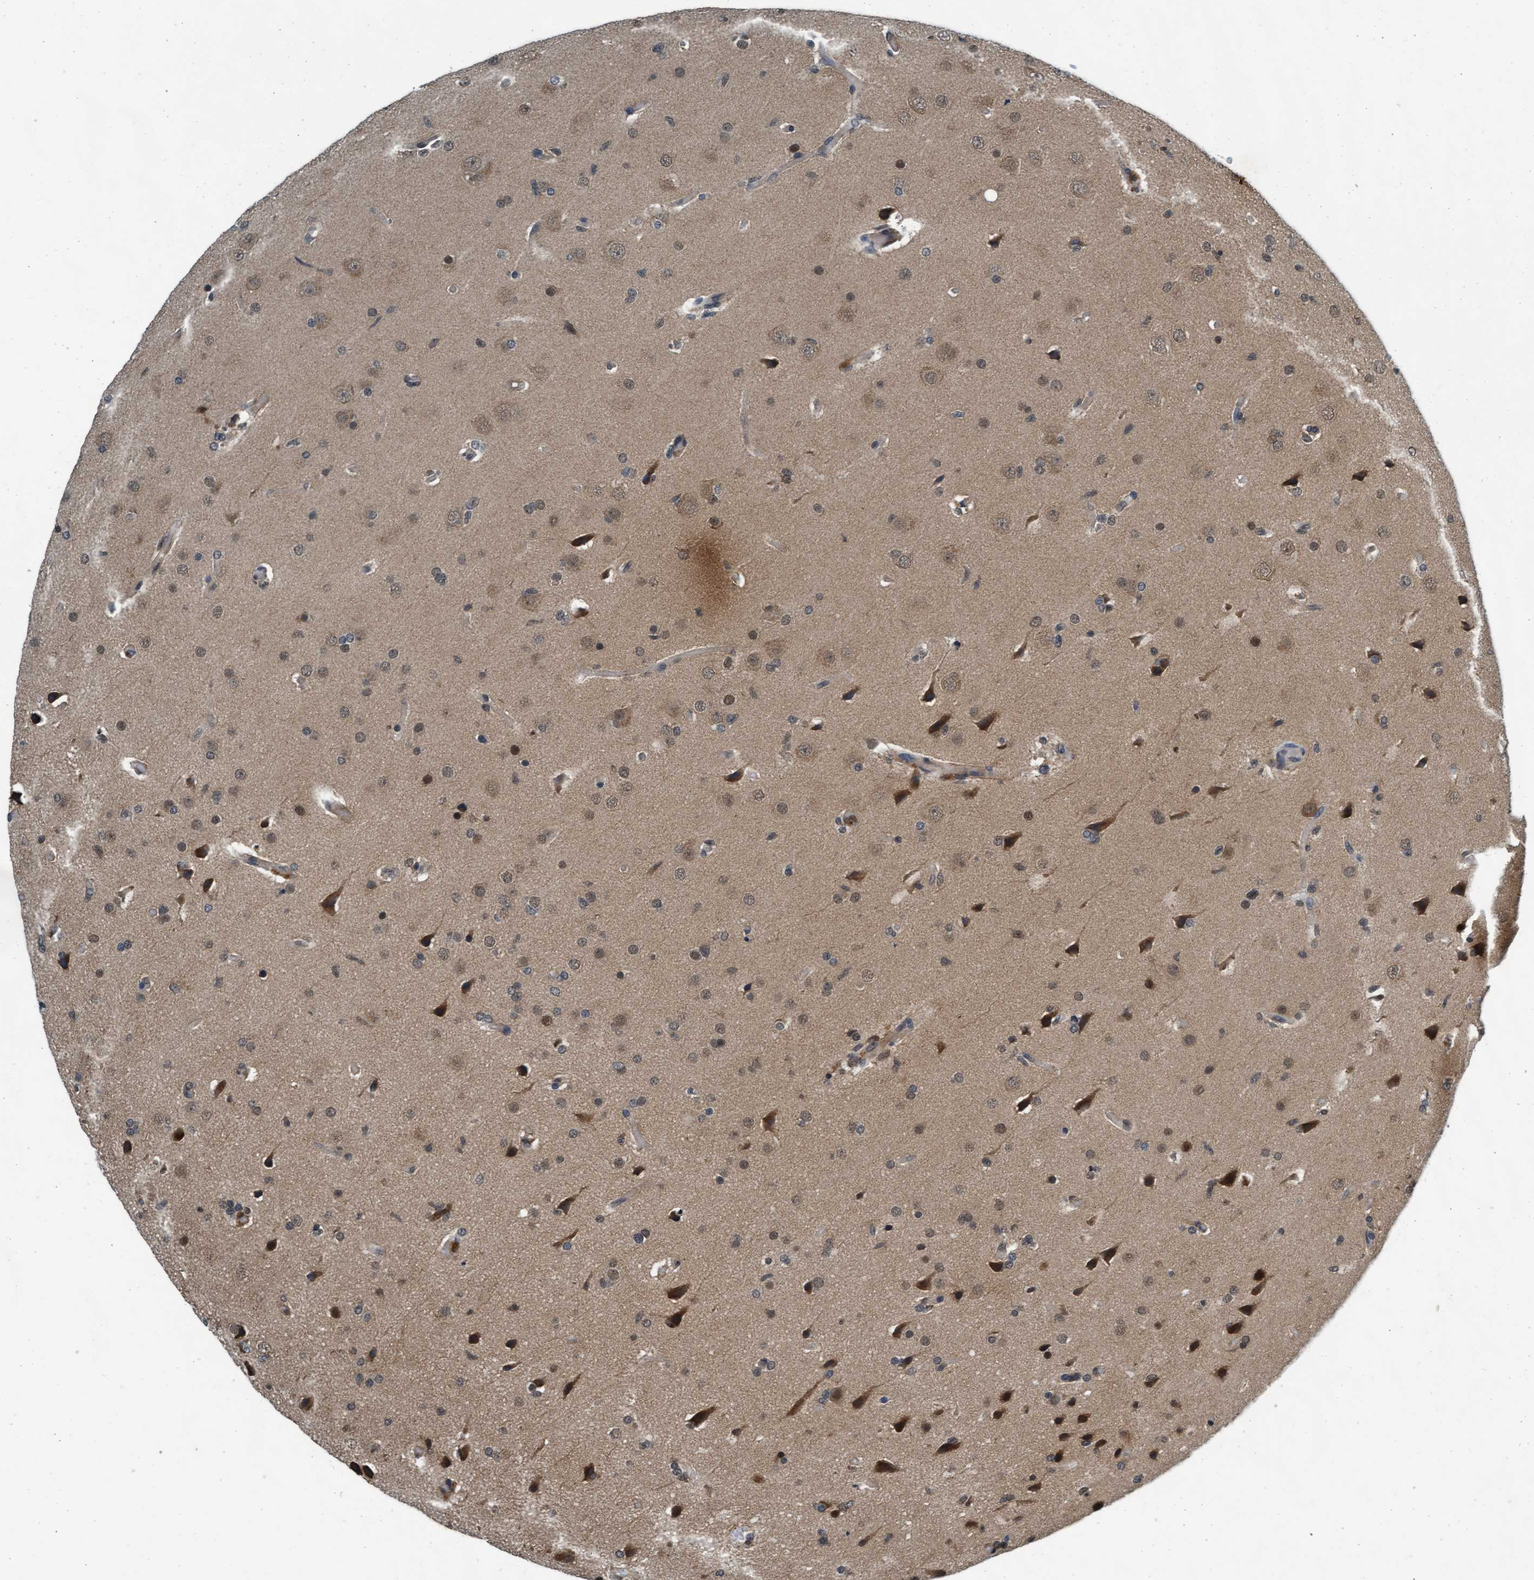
{"staining": {"intensity": "weak", "quantity": "25%-75%", "location": "nuclear"}, "tissue": "glioma", "cell_type": "Tumor cells", "image_type": "cancer", "snomed": [{"axis": "morphology", "description": "Glioma, malignant, High grade"}, {"axis": "topography", "description": "Brain"}], "caption": "Immunohistochemistry of high-grade glioma (malignant) displays low levels of weak nuclear expression in approximately 25%-75% of tumor cells. The staining was performed using DAB (3,3'-diaminobenzidine), with brown indicating positive protein expression. Nuclei are stained blue with hematoxylin.", "gene": "WASF1", "patient": {"sex": "male", "age": 33}}